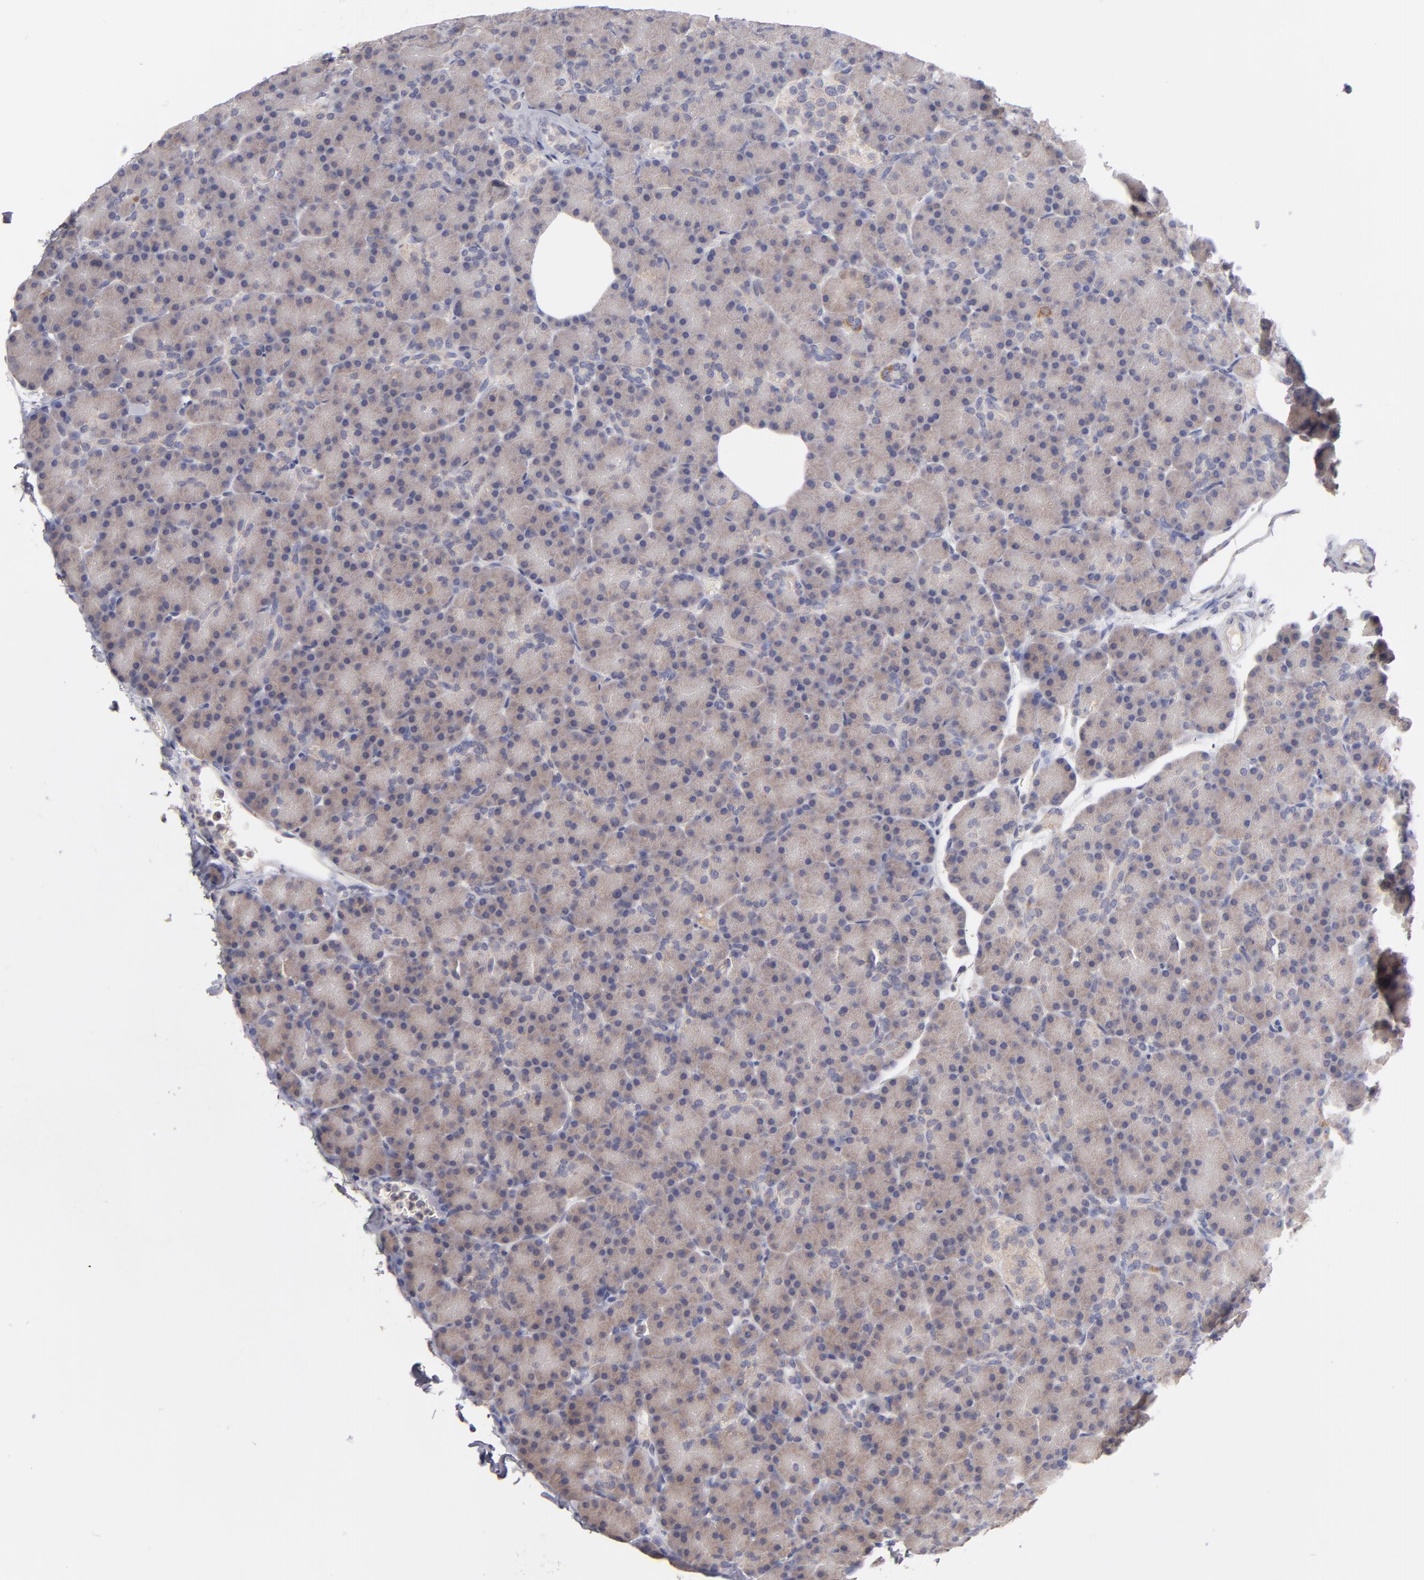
{"staining": {"intensity": "weak", "quantity": ">75%", "location": "cytoplasmic/membranous,nuclear"}, "tissue": "pancreas", "cell_type": "Exocrine glandular cells", "image_type": "normal", "snomed": [{"axis": "morphology", "description": "Normal tissue, NOS"}, {"axis": "topography", "description": "Pancreas"}], "caption": "Weak cytoplasmic/membranous,nuclear expression is appreciated in approximately >75% of exocrine glandular cells in benign pancreas. (DAB (3,3'-diaminobenzidine) IHC, brown staining for protein, blue staining for nuclei).", "gene": "HCCS", "patient": {"sex": "female", "age": 43}}